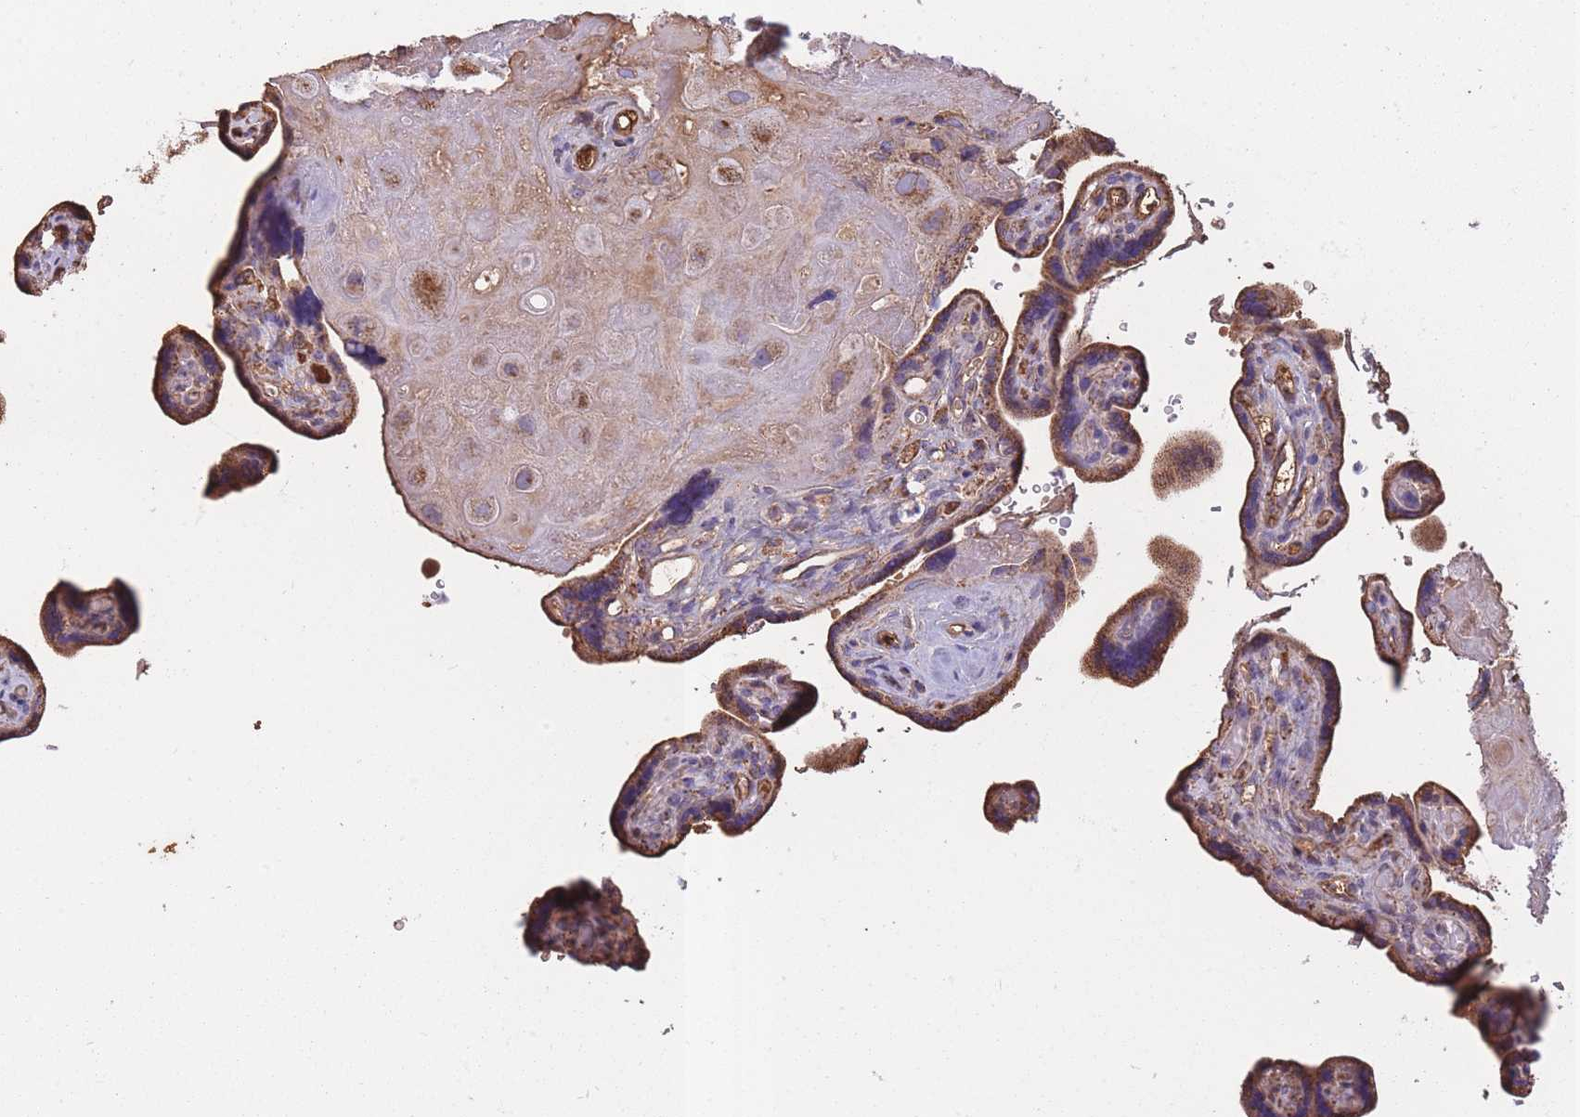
{"staining": {"intensity": "moderate", "quantity": "25%-75%", "location": "cytoplasmic/membranous"}, "tissue": "placenta", "cell_type": "Decidual cells", "image_type": "normal", "snomed": [{"axis": "morphology", "description": "Normal tissue, NOS"}, {"axis": "topography", "description": "Placenta"}], "caption": "A medium amount of moderate cytoplasmic/membranous expression is seen in approximately 25%-75% of decidual cells in benign placenta.", "gene": "KAT2A", "patient": {"sex": "female", "age": 39}}